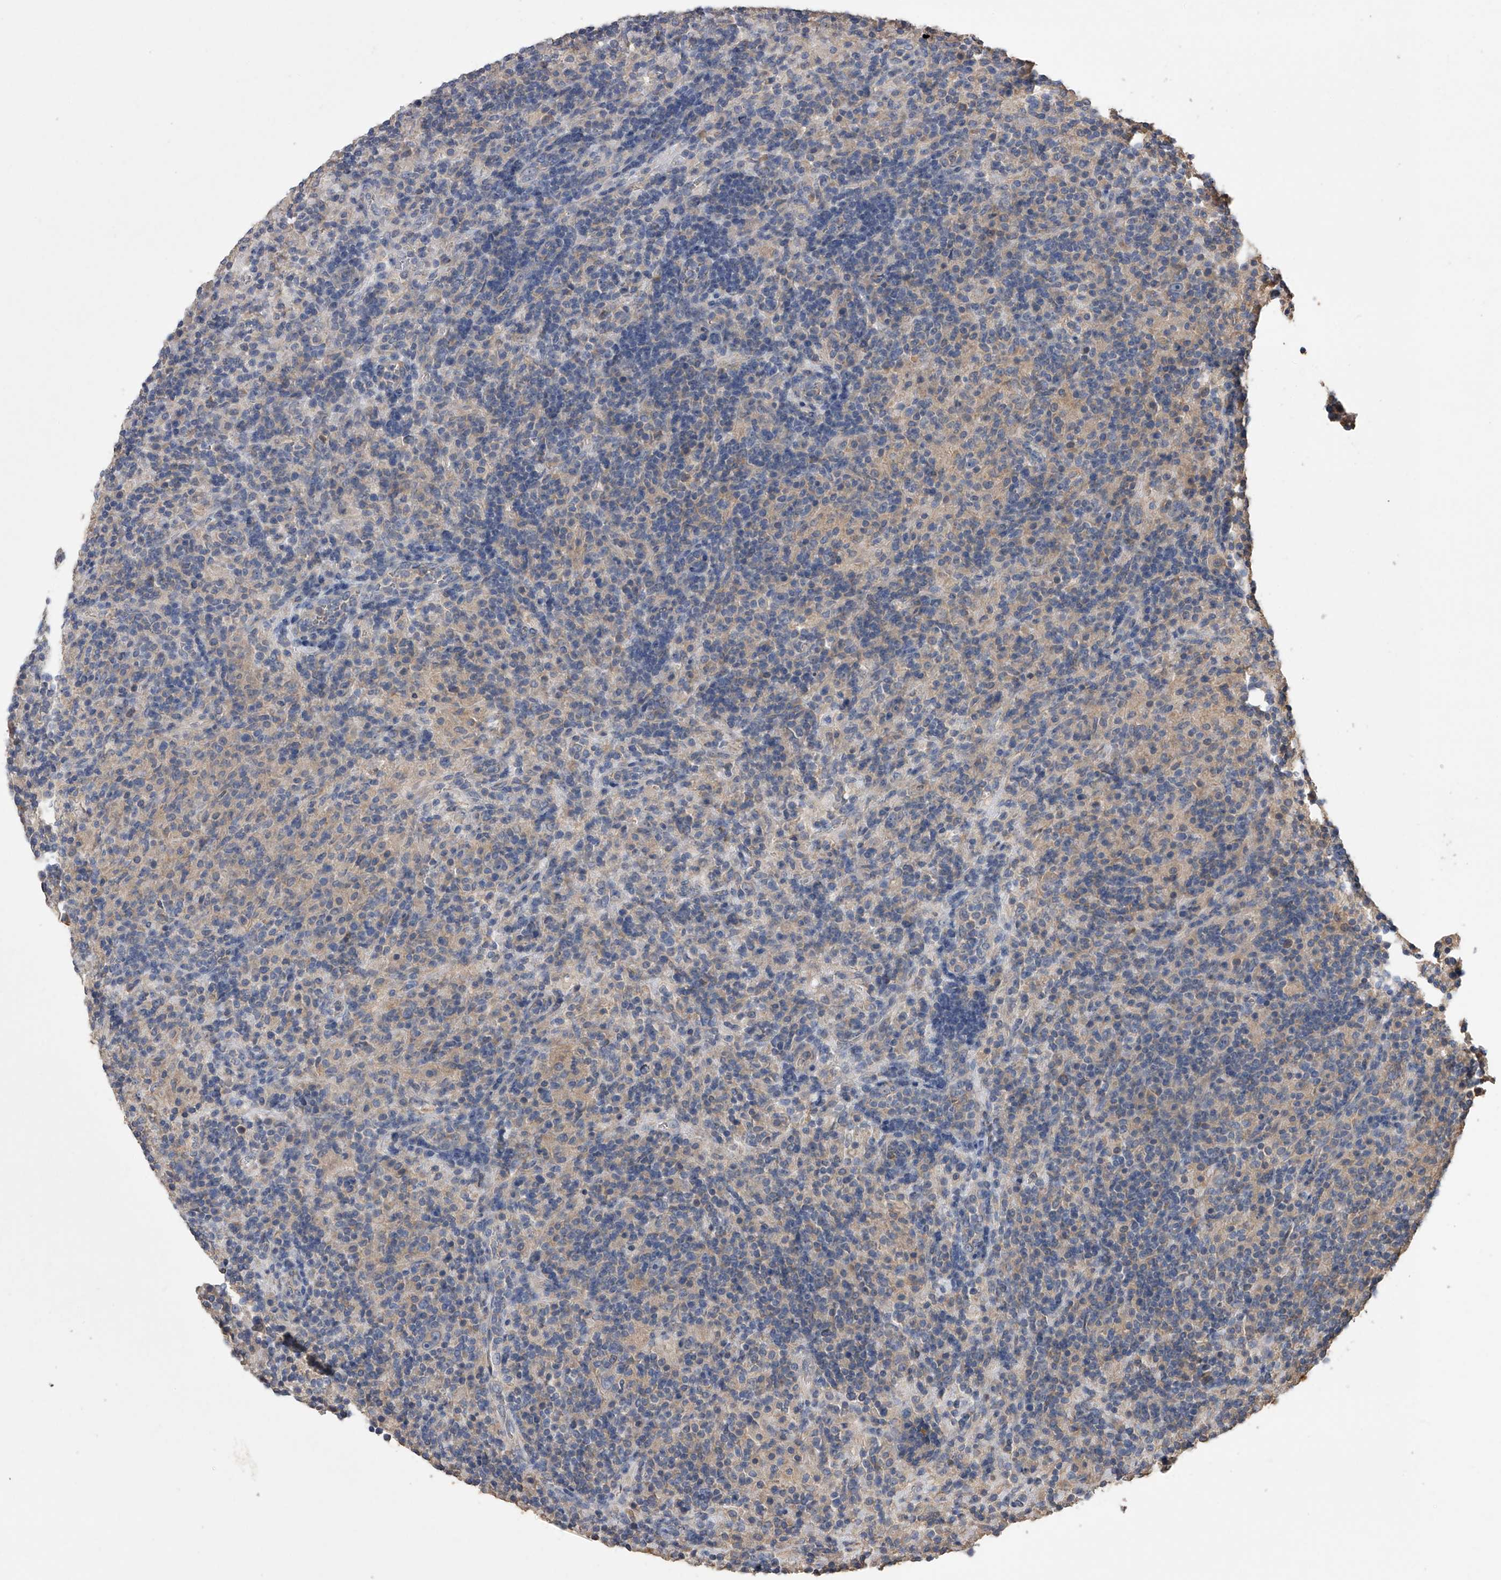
{"staining": {"intensity": "negative", "quantity": "none", "location": "none"}, "tissue": "lymphoma", "cell_type": "Tumor cells", "image_type": "cancer", "snomed": [{"axis": "morphology", "description": "Hodgkin's disease, NOS"}, {"axis": "topography", "description": "Lymph node"}], "caption": "There is no significant staining in tumor cells of lymphoma.", "gene": "ZNF343", "patient": {"sex": "male", "age": 70}}